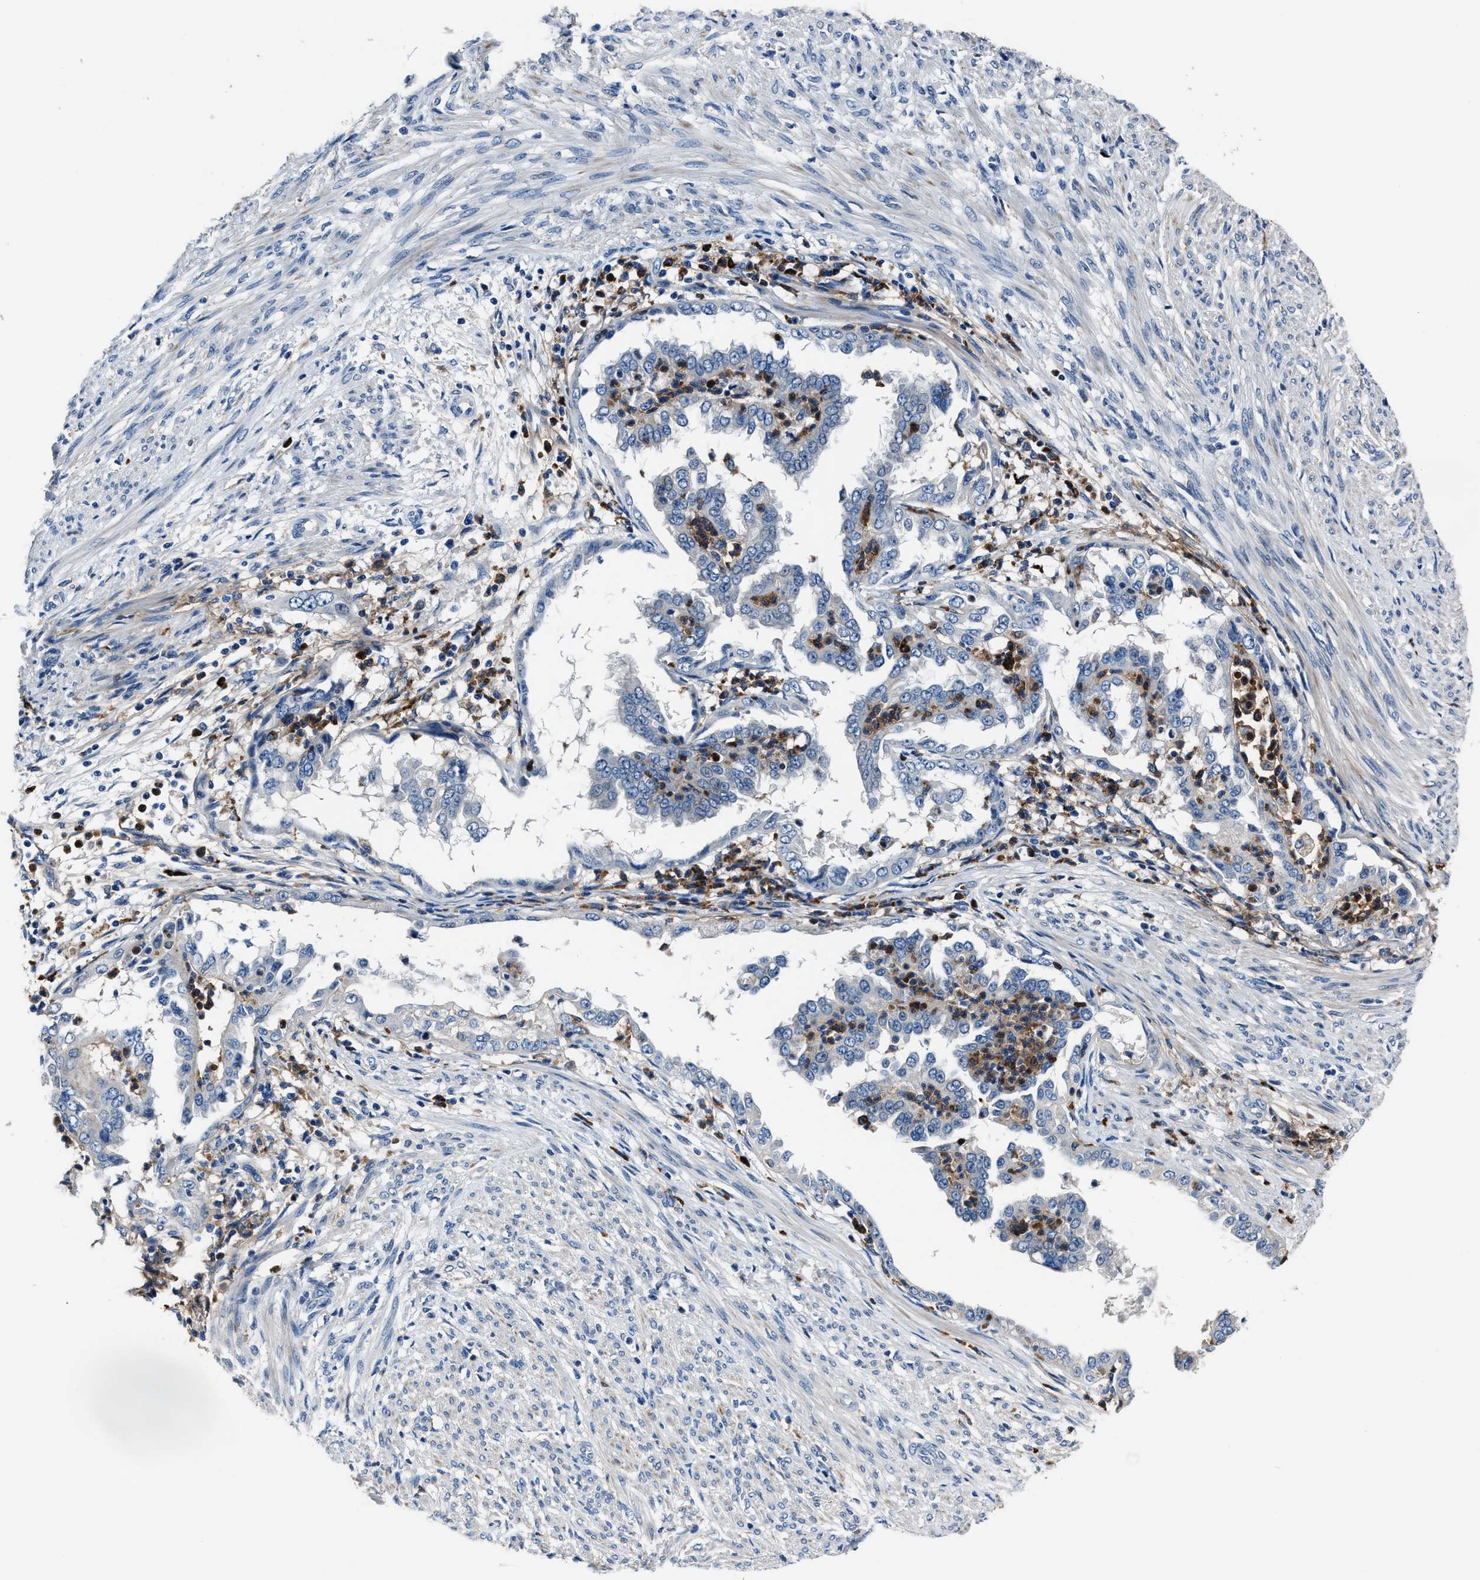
{"staining": {"intensity": "negative", "quantity": "none", "location": "none"}, "tissue": "endometrial cancer", "cell_type": "Tumor cells", "image_type": "cancer", "snomed": [{"axis": "morphology", "description": "Adenocarcinoma, NOS"}, {"axis": "topography", "description": "Endometrium"}], "caption": "Protein analysis of adenocarcinoma (endometrial) shows no significant staining in tumor cells. The staining was performed using DAB to visualize the protein expression in brown, while the nuclei were stained in blue with hematoxylin (Magnification: 20x).", "gene": "FGL2", "patient": {"sex": "female", "age": 85}}